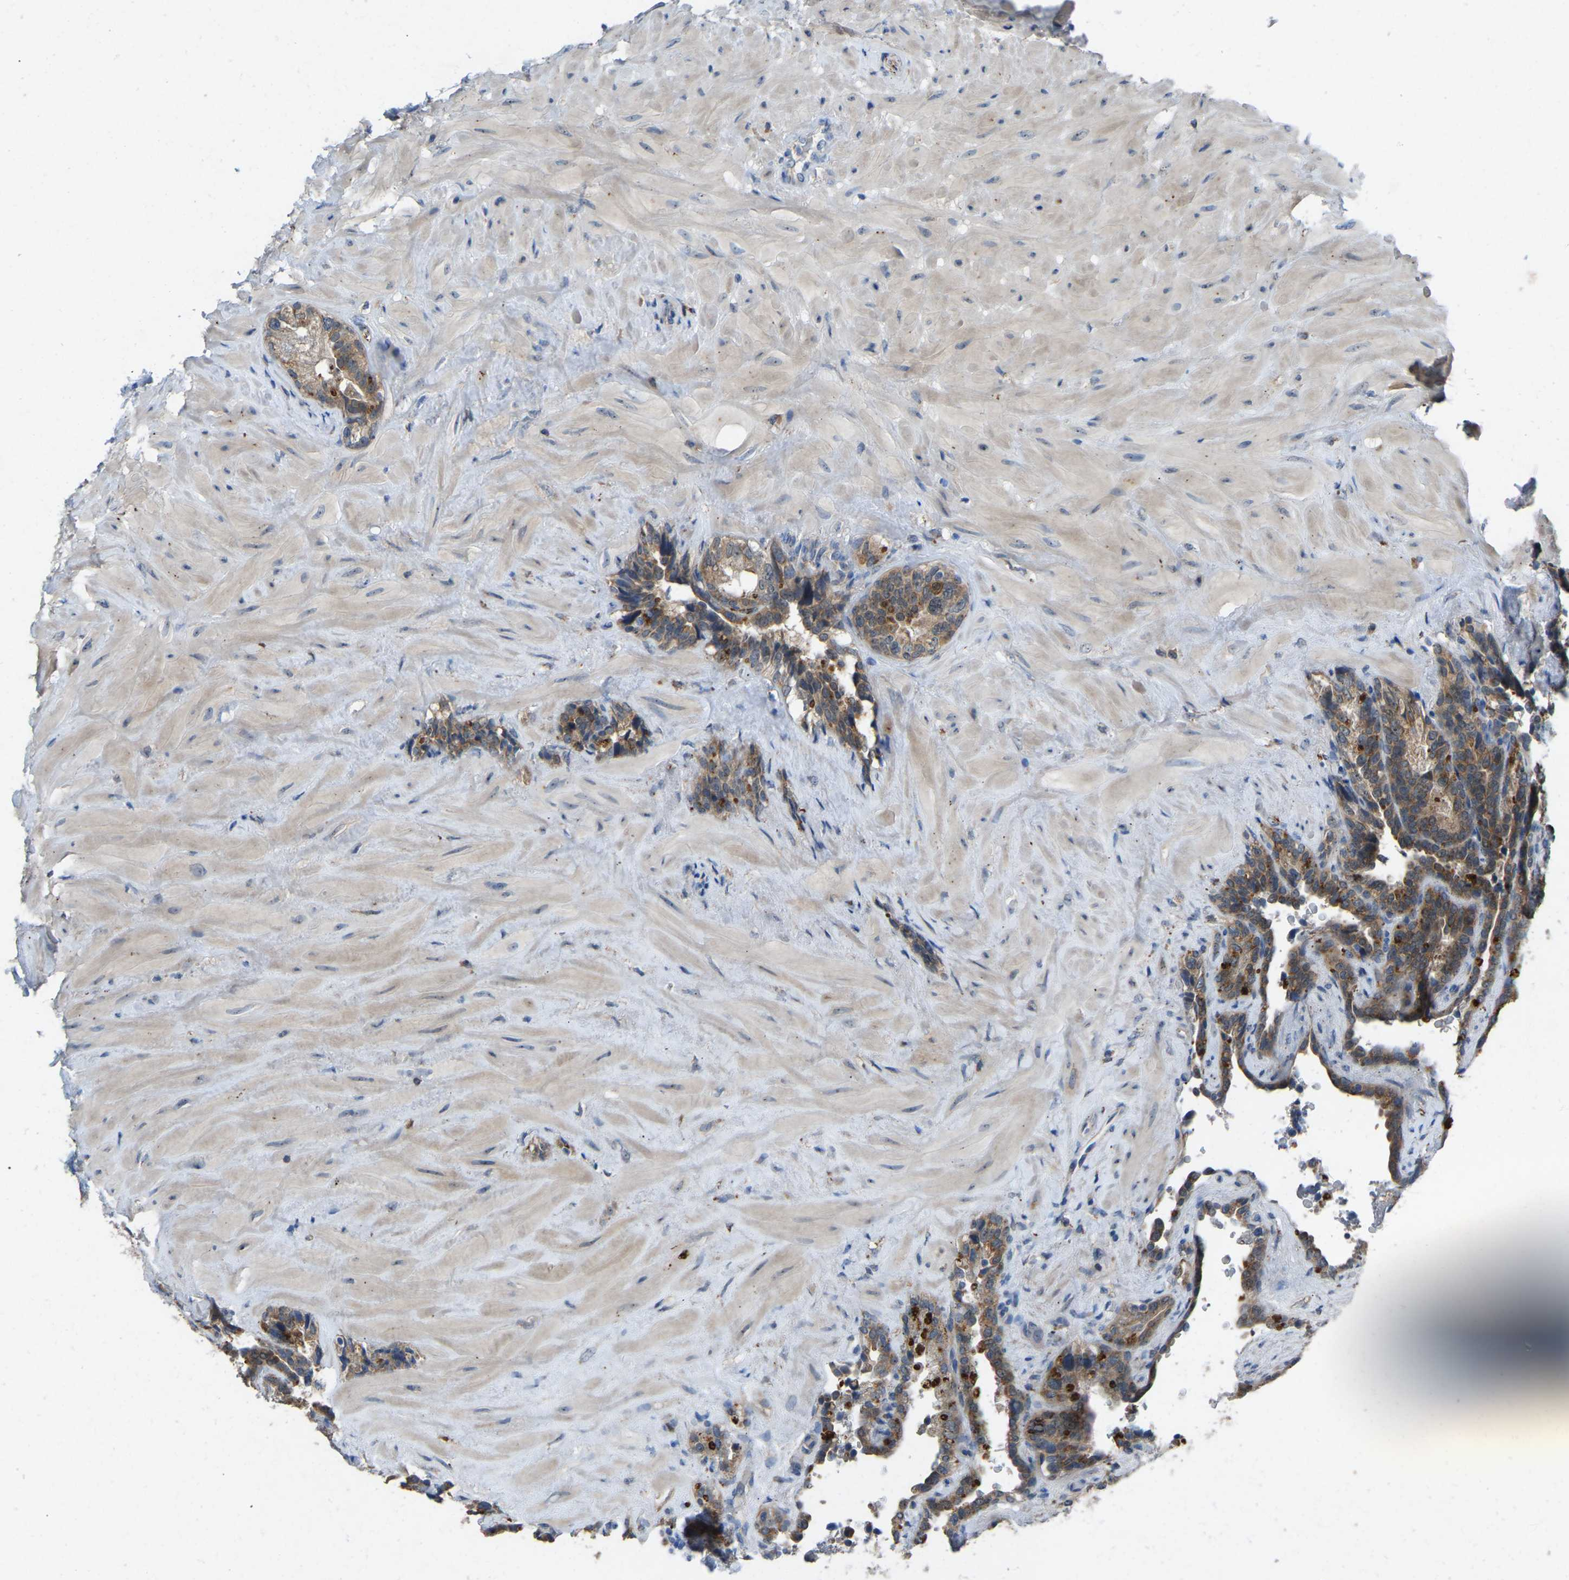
{"staining": {"intensity": "moderate", "quantity": ">75%", "location": "cytoplasmic/membranous"}, "tissue": "seminal vesicle", "cell_type": "Glandular cells", "image_type": "normal", "snomed": [{"axis": "morphology", "description": "Normal tissue, NOS"}, {"axis": "topography", "description": "Seminal veicle"}], "caption": "Moderate cytoplasmic/membranous protein positivity is present in approximately >75% of glandular cells in seminal vesicle.", "gene": "FHIT", "patient": {"sex": "male", "age": 68}}